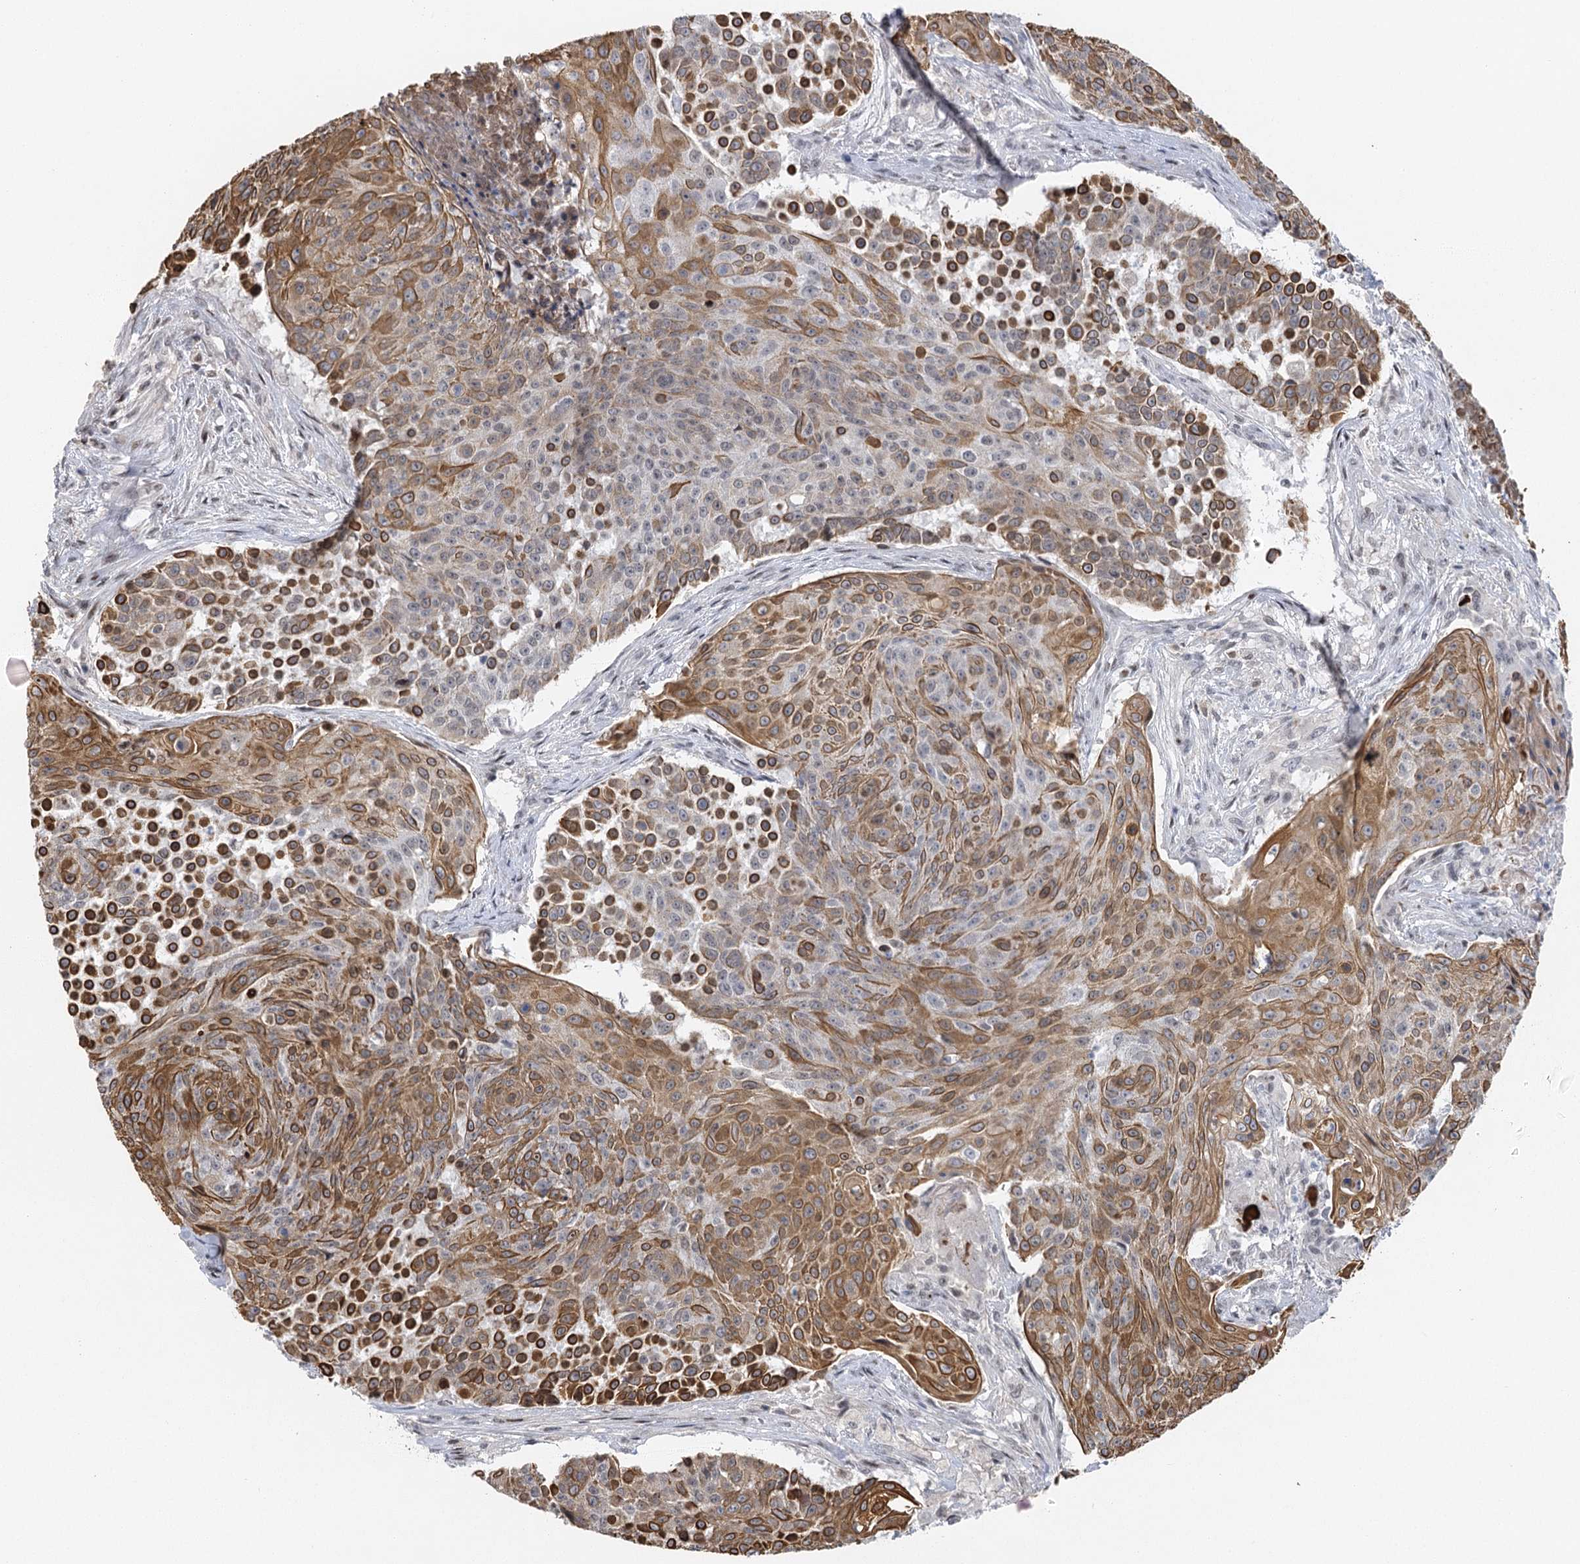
{"staining": {"intensity": "moderate", "quantity": ">75%", "location": "cytoplasmic/membranous"}, "tissue": "urothelial cancer", "cell_type": "Tumor cells", "image_type": "cancer", "snomed": [{"axis": "morphology", "description": "Urothelial carcinoma, High grade"}, {"axis": "topography", "description": "Urinary bladder"}], "caption": "An immunohistochemistry histopathology image of neoplastic tissue is shown. Protein staining in brown labels moderate cytoplasmic/membranous positivity in urothelial cancer within tumor cells.", "gene": "IL11RA", "patient": {"sex": "female", "age": 63}}